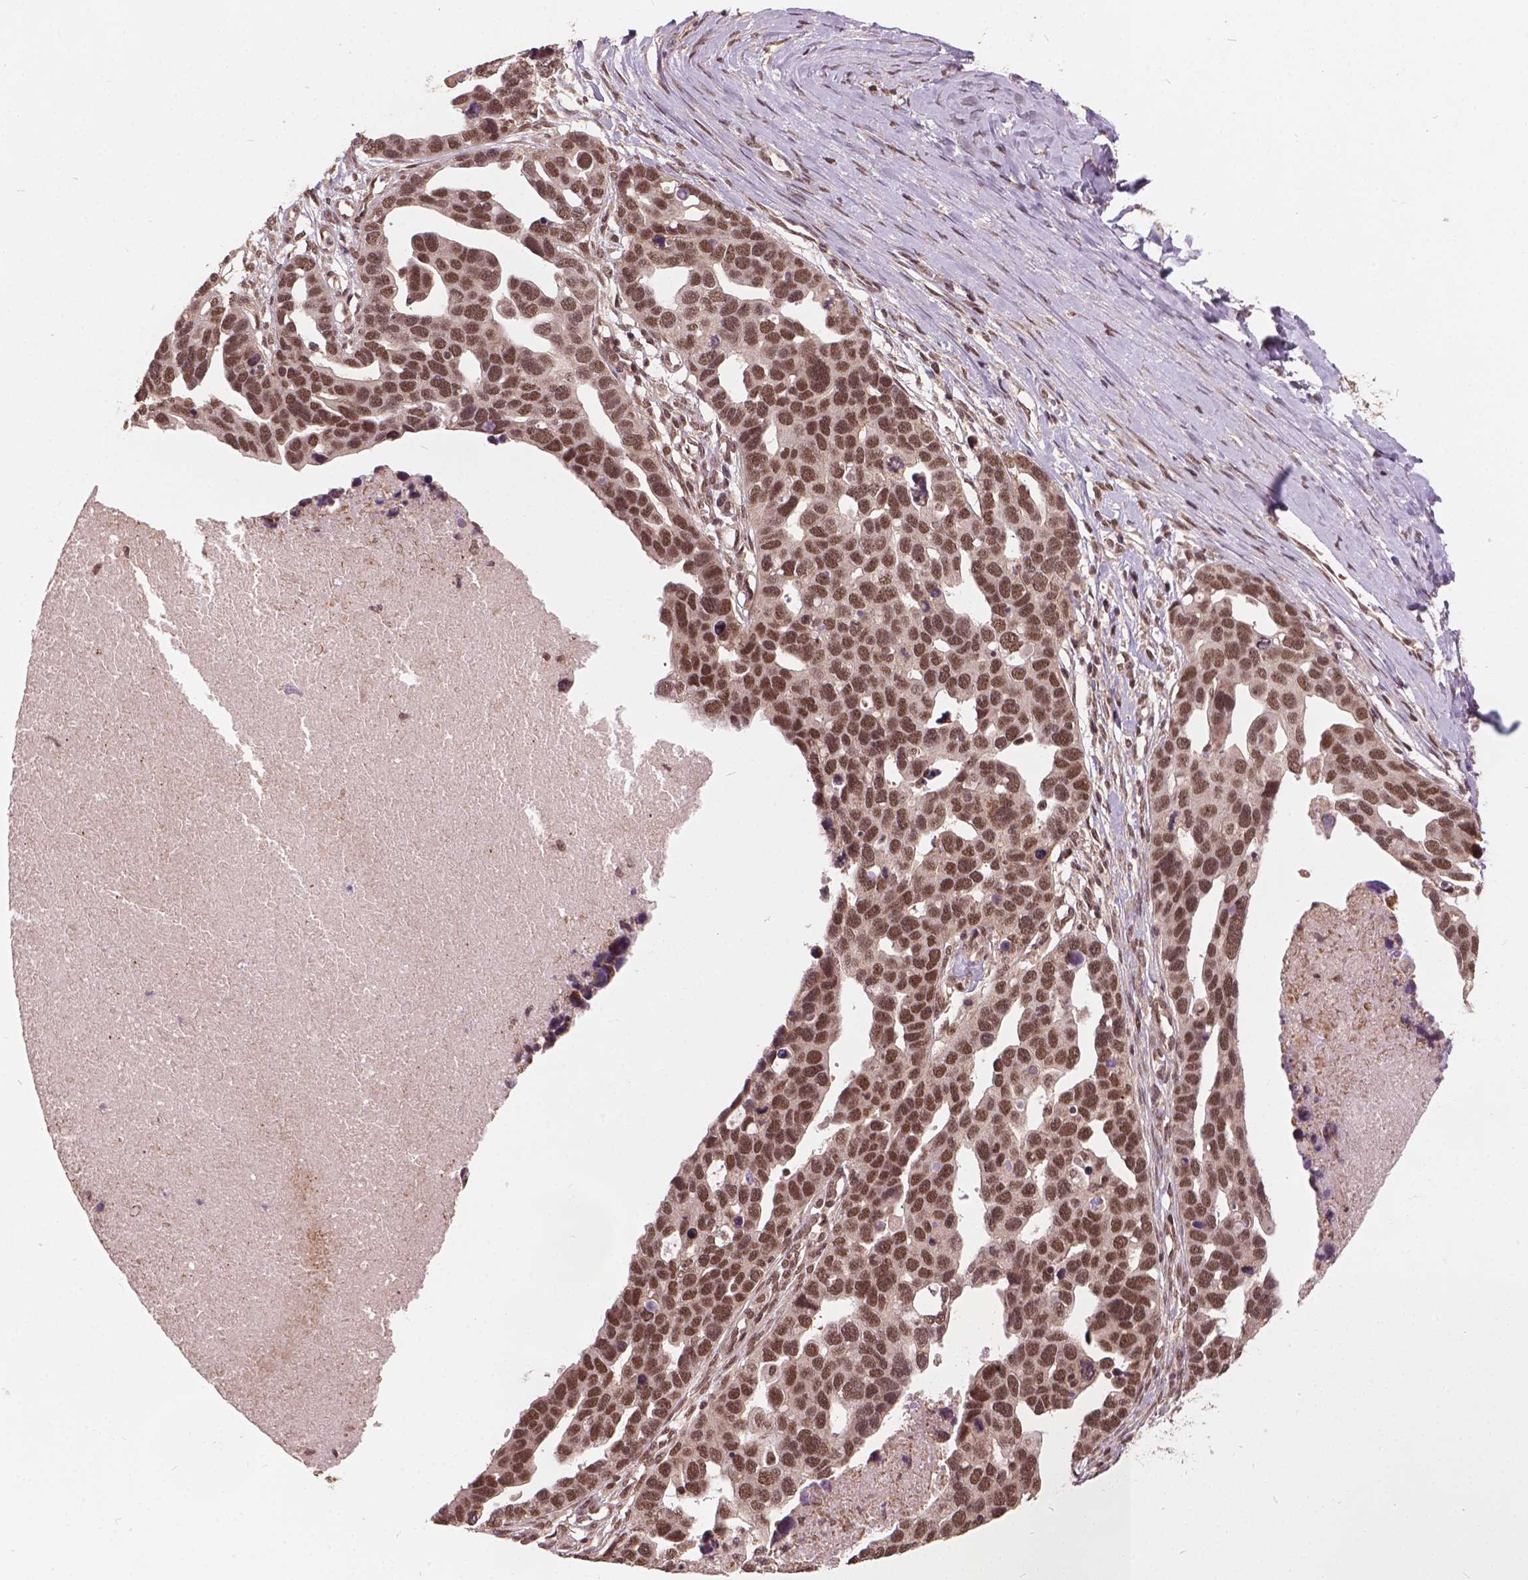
{"staining": {"intensity": "moderate", "quantity": ">75%", "location": "nuclear"}, "tissue": "ovarian cancer", "cell_type": "Tumor cells", "image_type": "cancer", "snomed": [{"axis": "morphology", "description": "Cystadenocarcinoma, serous, NOS"}, {"axis": "topography", "description": "Ovary"}], "caption": "Ovarian serous cystadenocarcinoma was stained to show a protein in brown. There is medium levels of moderate nuclear expression in approximately >75% of tumor cells.", "gene": "GPS2", "patient": {"sex": "female", "age": 54}}